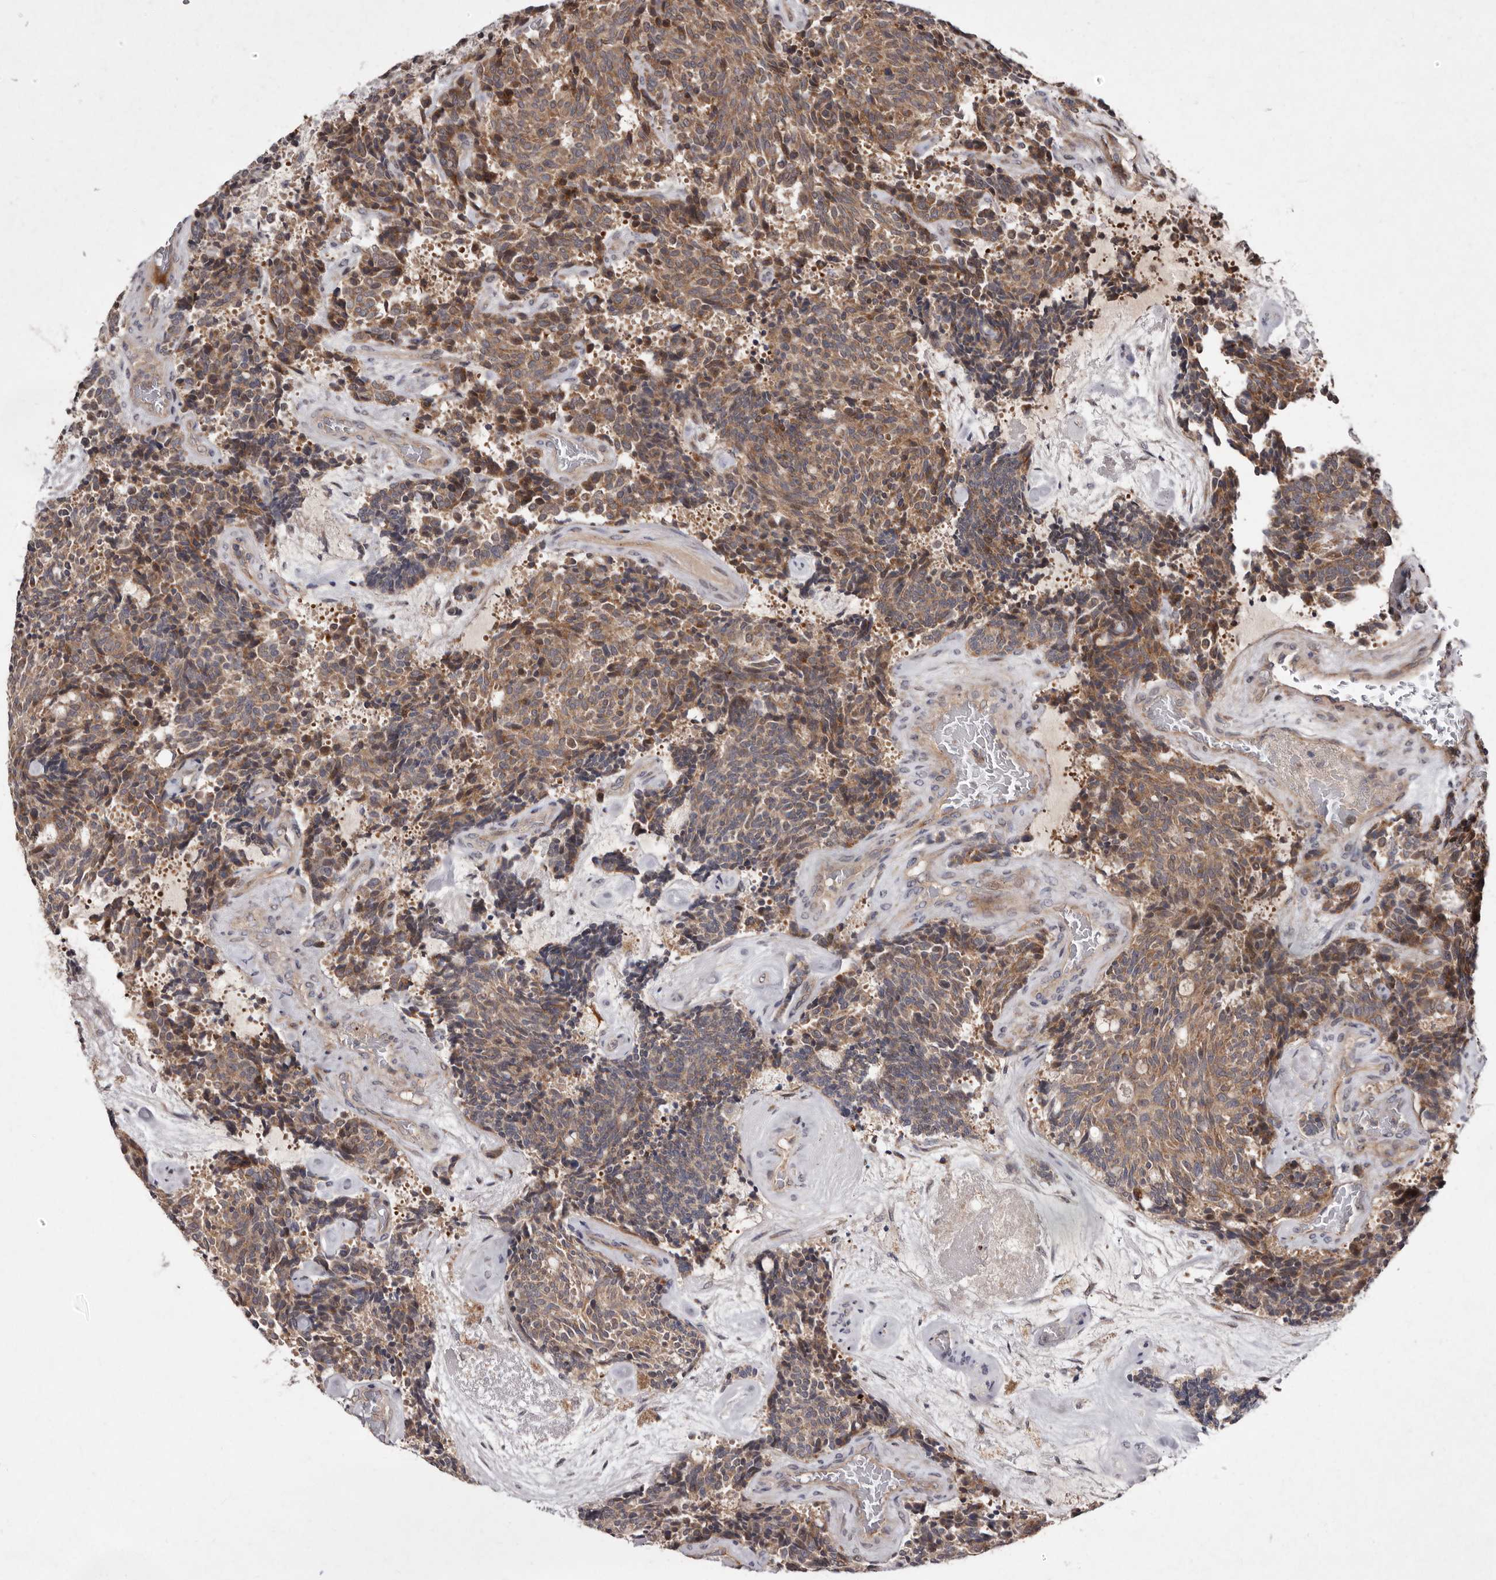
{"staining": {"intensity": "moderate", "quantity": ">75%", "location": "cytoplasmic/membranous"}, "tissue": "carcinoid", "cell_type": "Tumor cells", "image_type": "cancer", "snomed": [{"axis": "morphology", "description": "Carcinoid, malignant, NOS"}, {"axis": "topography", "description": "Pancreas"}], "caption": "Protein staining of carcinoid tissue displays moderate cytoplasmic/membranous staining in about >75% of tumor cells. Using DAB (brown) and hematoxylin (blue) stains, captured at high magnification using brightfield microscopy.", "gene": "FLAD1", "patient": {"sex": "female", "age": 54}}